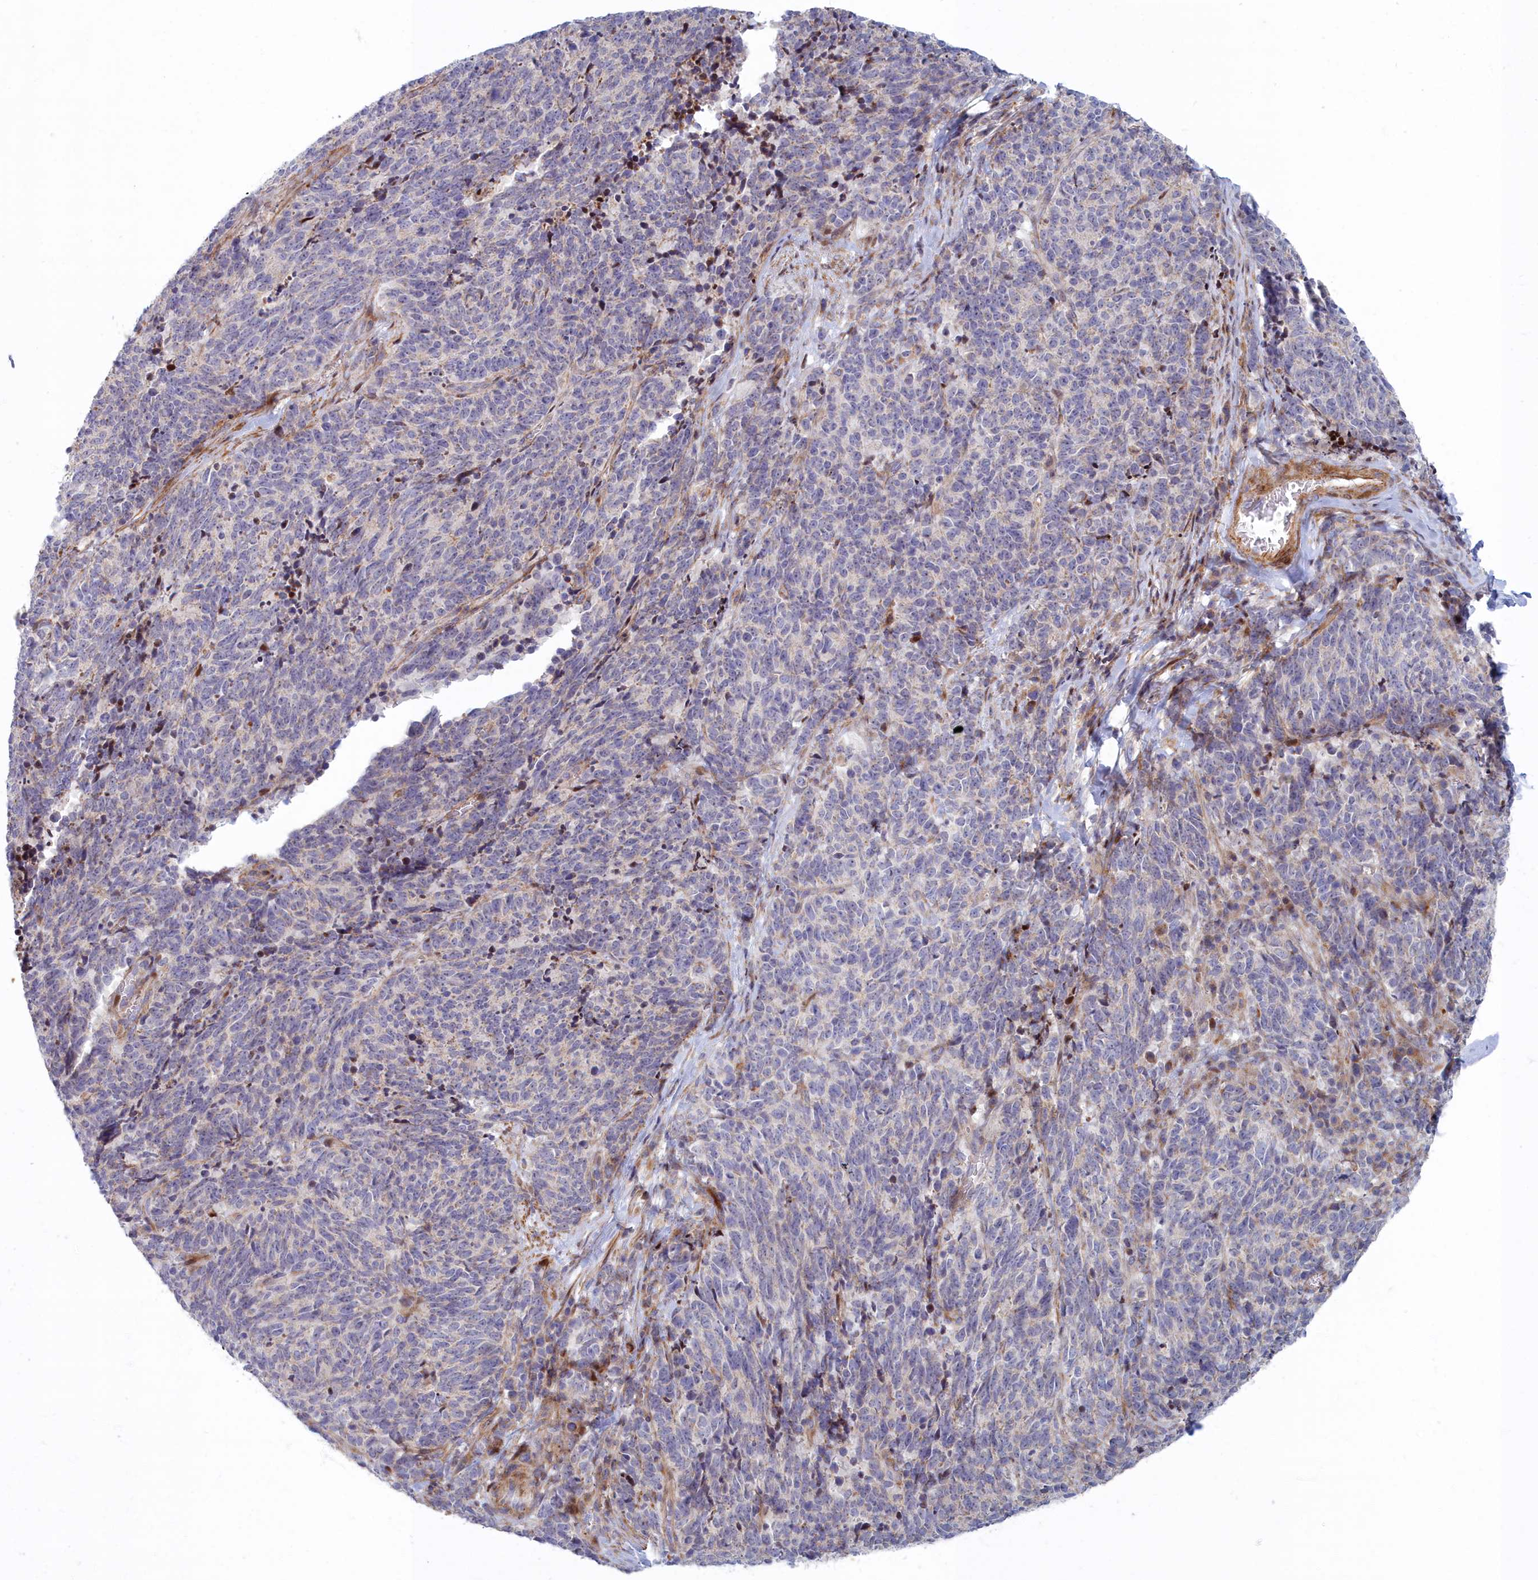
{"staining": {"intensity": "negative", "quantity": "none", "location": "none"}, "tissue": "cervical cancer", "cell_type": "Tumor cells", "image_type": "cancer", "snomed": [{"axis": "morphology", "description": "Squamous cell carcinoma, NOS"}, {"axis": "topography", "description": "Cervix"}], "caption": "Human cervical cancer (squamous cell carcinoma) stained for a protein using IHC exhibits no expression in tumor cells.", "gene": "C15orf40", "patient": {"sex": "female", "age": 29}}